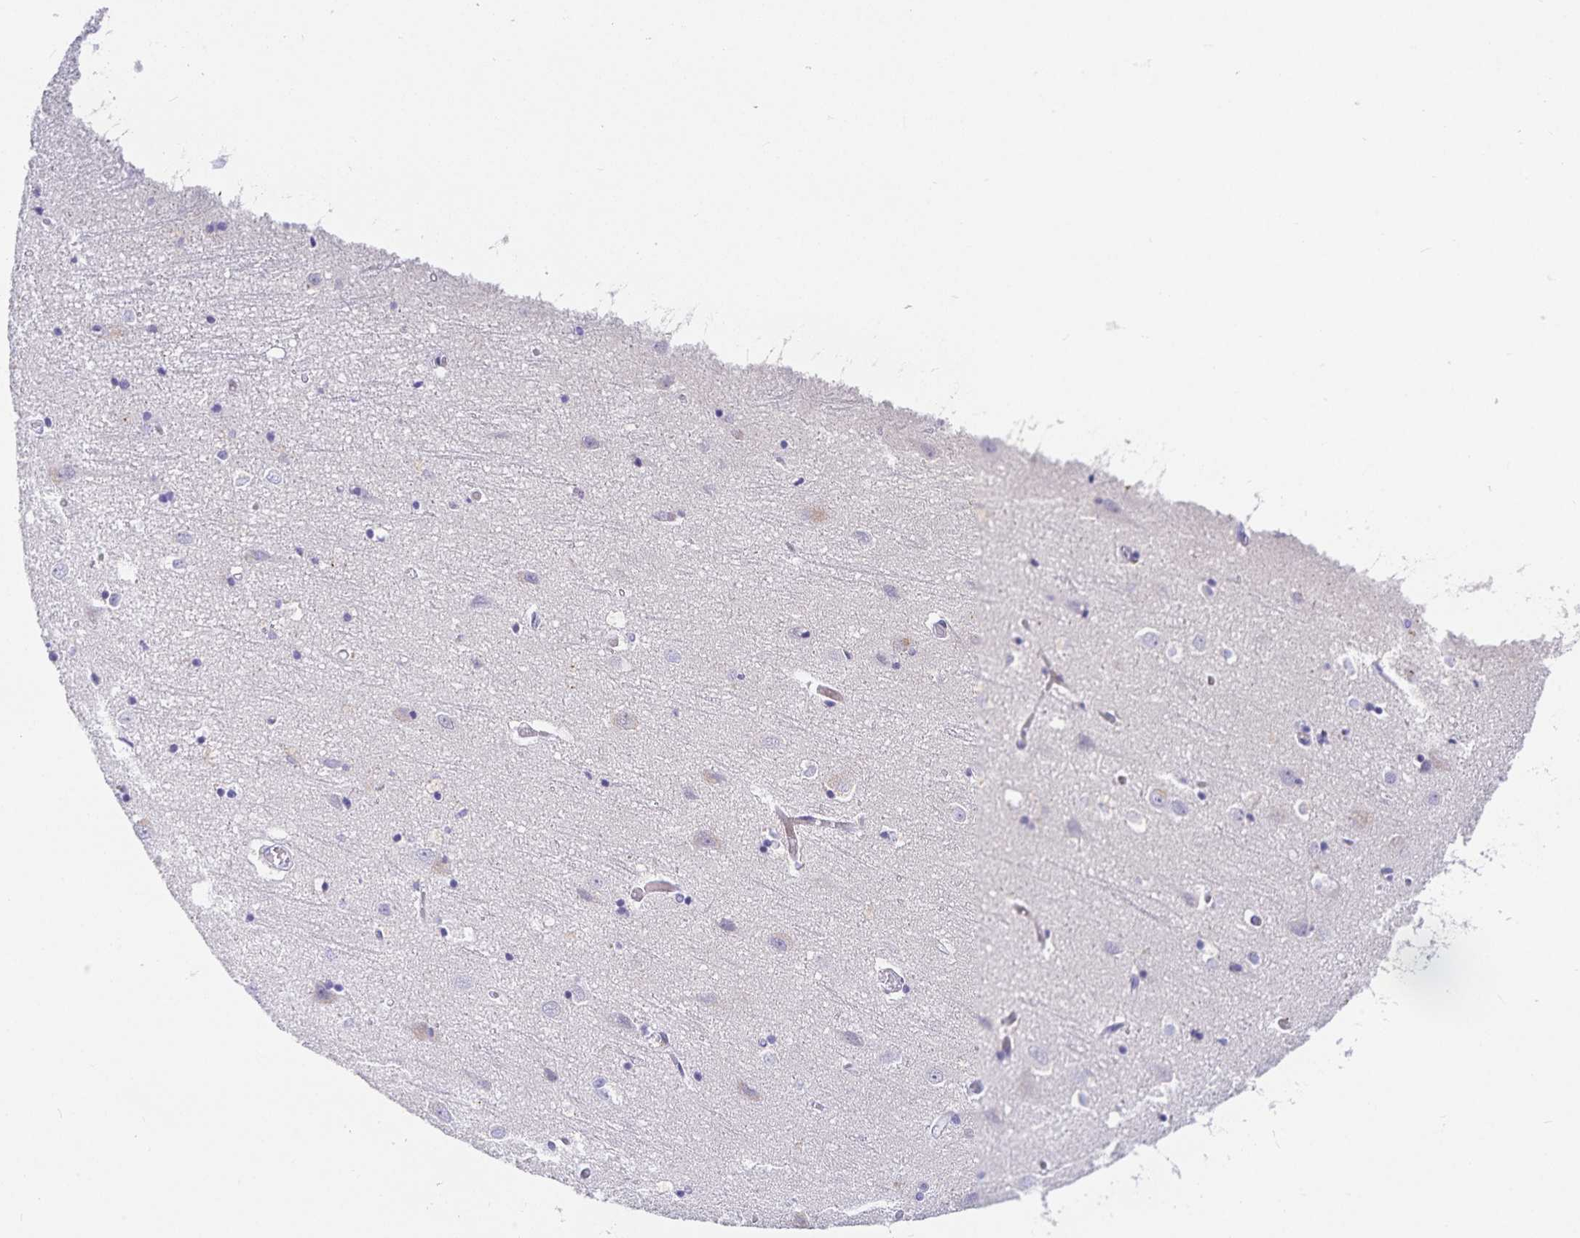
{"staining": {"intensity": "negative", "quantity": "none", "location": "none"}, "tissue": "cerebral cortex", "cell_type": "Endothelial cells", "image_type": "normal", "snomed": [{"axis": "morphology", "description": "Normal tissue, NOS"}, {"axis": "topography", "description": "Cerebral cortex"}], "caption": "This is an IHC histopathology image of benign human cerebral cortex. There is no staining in endothelial cells.", "gene": "KBTBD13", "patient": {"sex": "male", "age": 70}}